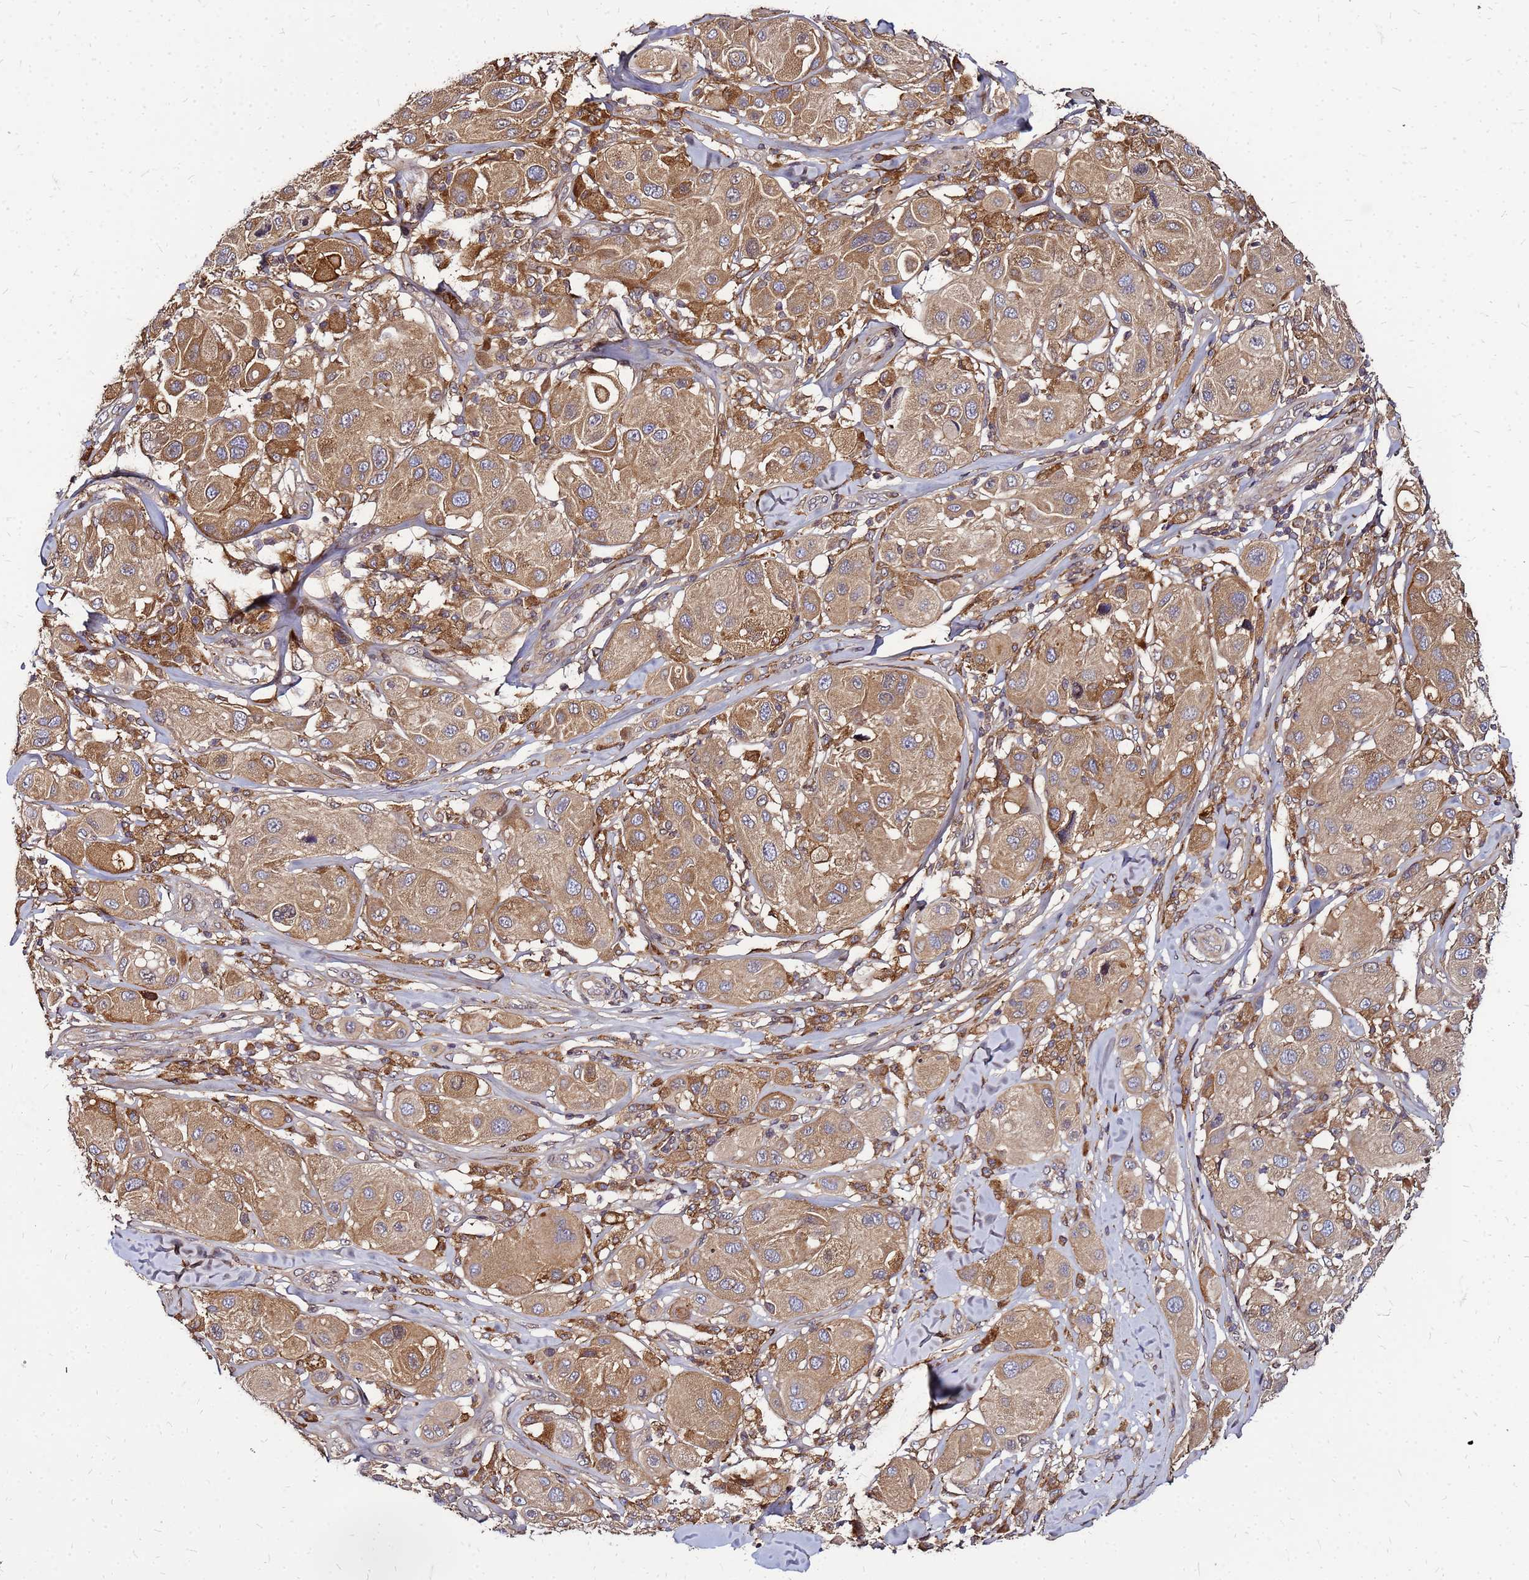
{"staining": {"intensity": "moderate", "quantity": ">75%", "location": "cytoplasmic/membranous"}, "tissue": "melanoma", "cell_type": "Tumor cells", "image_type": "cancer", "snomed": [{"axis": "morphology", "description": "Malignant melanoma, Metastatic site"}, {"axis": "topography", "description": "Skin"}], "caption": "An image showing moderate cytoplasmic/membranous staining in approximately >75% of tumor cells in melanoma, as visualized by brown immunohistochemical staining.", "gene": "CYBC1", "patient": {"sex": "male", "age": 41}}